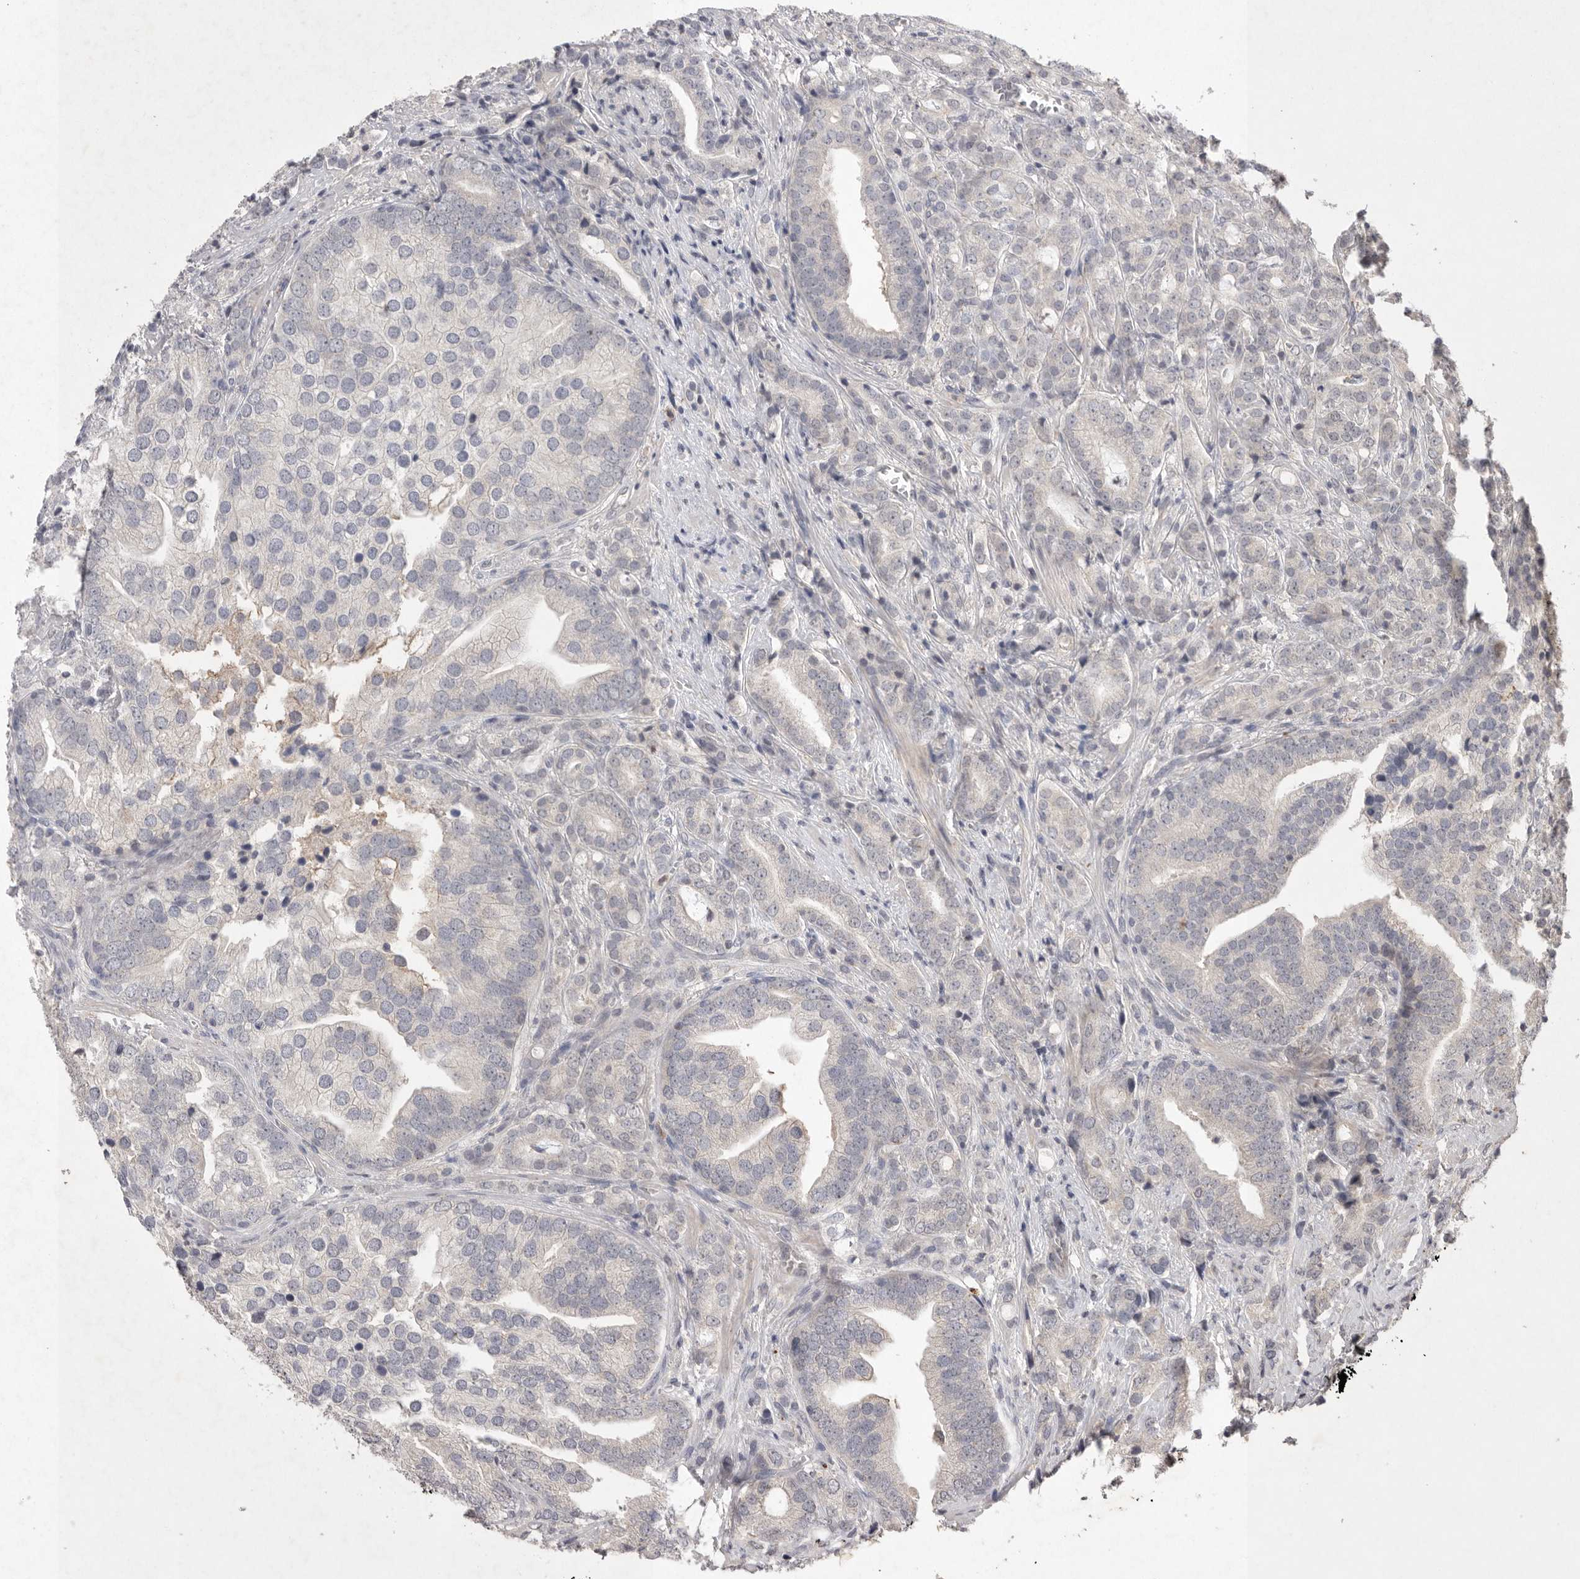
{"staining": {"intensity": "negative", "quantity": "none", "location": "none"}, "tissue": "prostate cancer", "cell_type": "Tumor cells", "image_type": "cancer", "snomed": [{"axis": "morphology", "description": "Adenocarcinoma, High grade"}, {"axis": "topography", "description": "Prostate"}], "caption": "Human prostate cancer stained for a protein using immunohistochemistry (IHC) exhibits no staining in tumor cells.", "gene": "APLNR", "patient": {"sex": "male", "age": 57}}